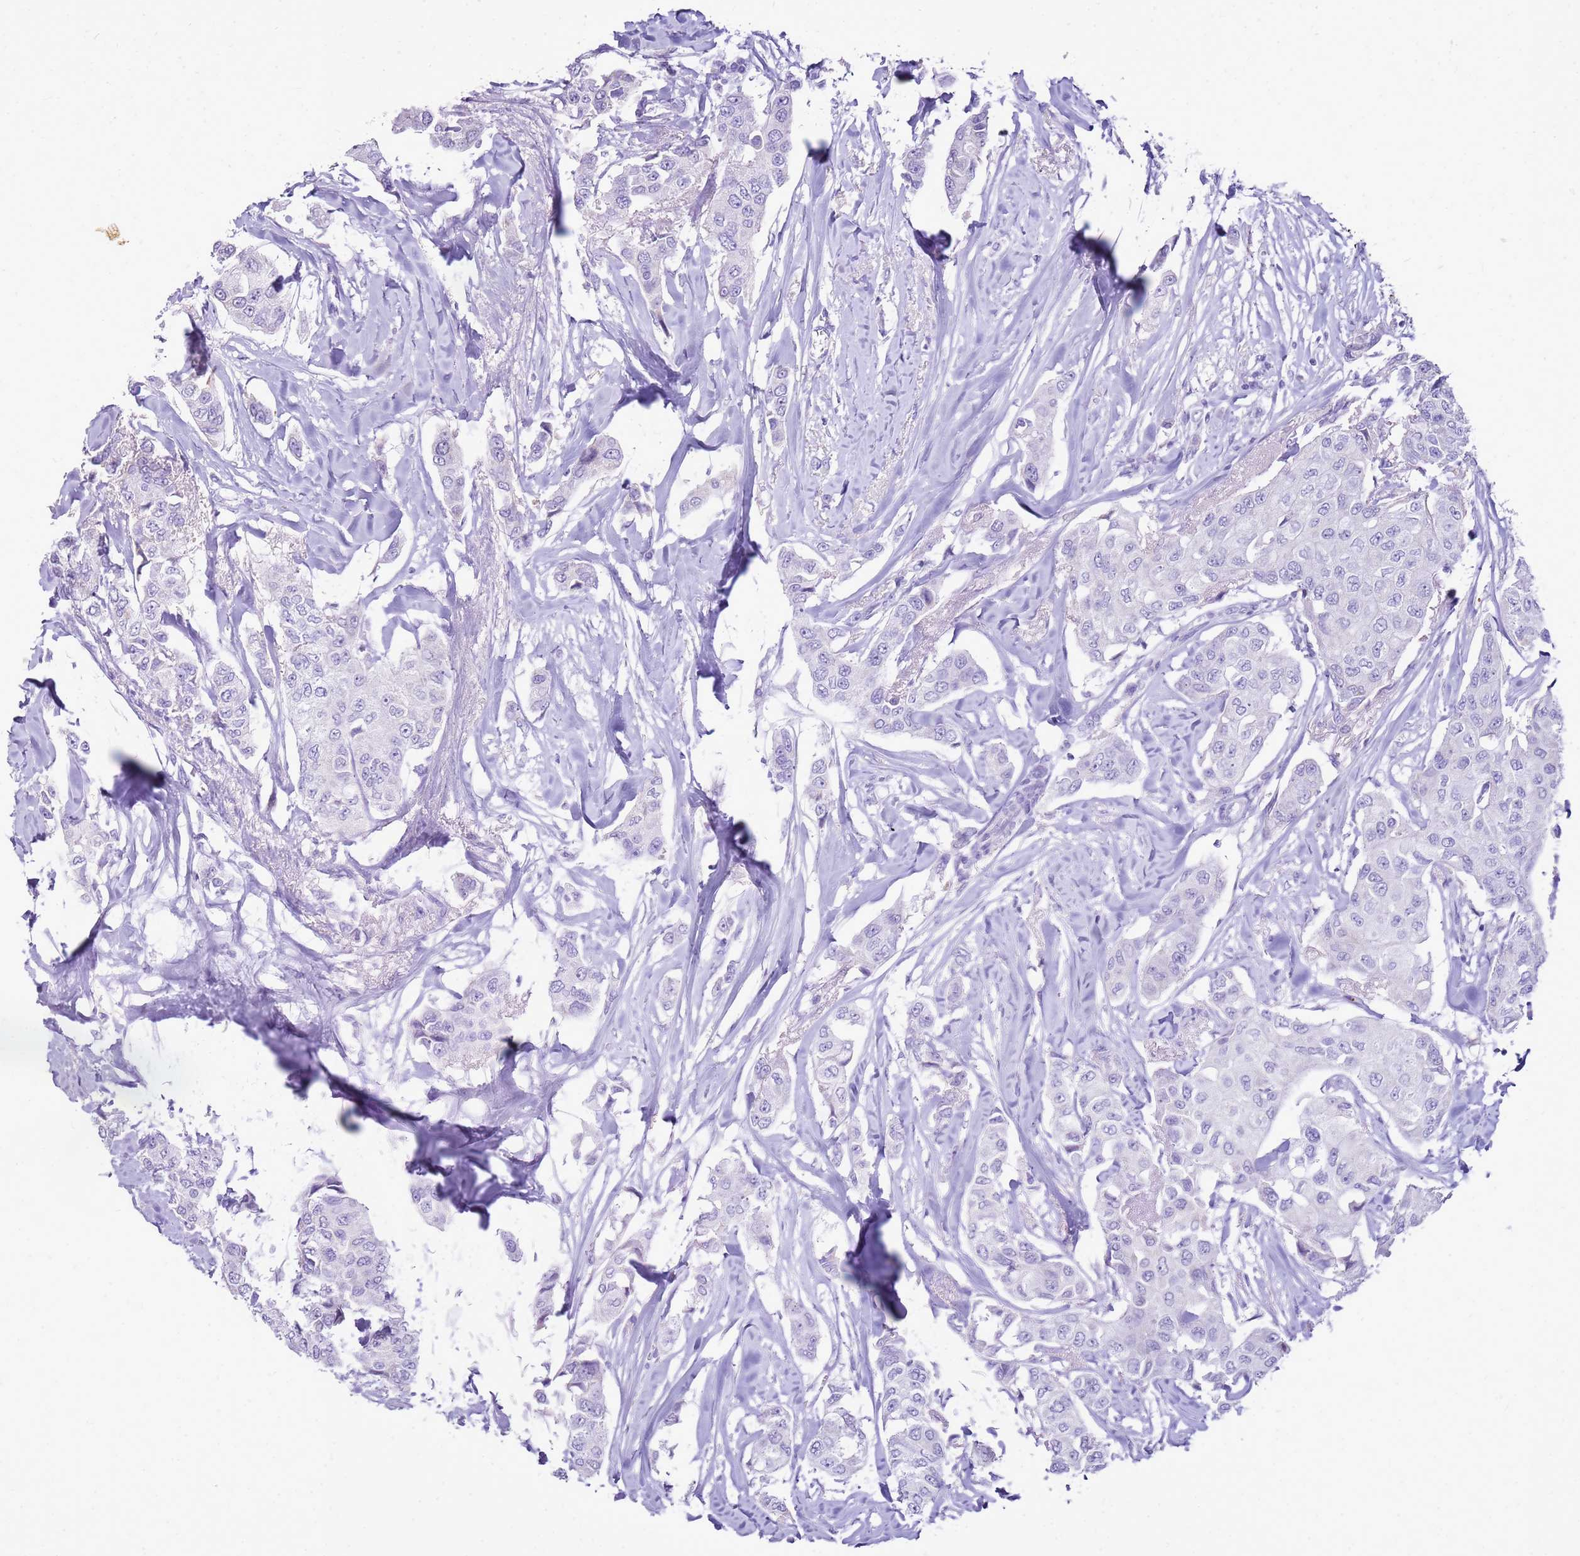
{"staining": {"intensity": "negative", "quantity": "none", "location": "none"}, "tissue": "breast cancer", "cell_type": "Tumor cells", "image_type": "cancer", "snomed": [{"axis": "morphology", "description": "Duct carcinoma"}, {"axis": "topography", "description": "Breast"}], "caption": "The image reveals no significant positivity in tumor cells of breast cancer (invasive ductal carcinoma).", "gene": "FABP2", "patient": {"sex": "female", "age": 80}}